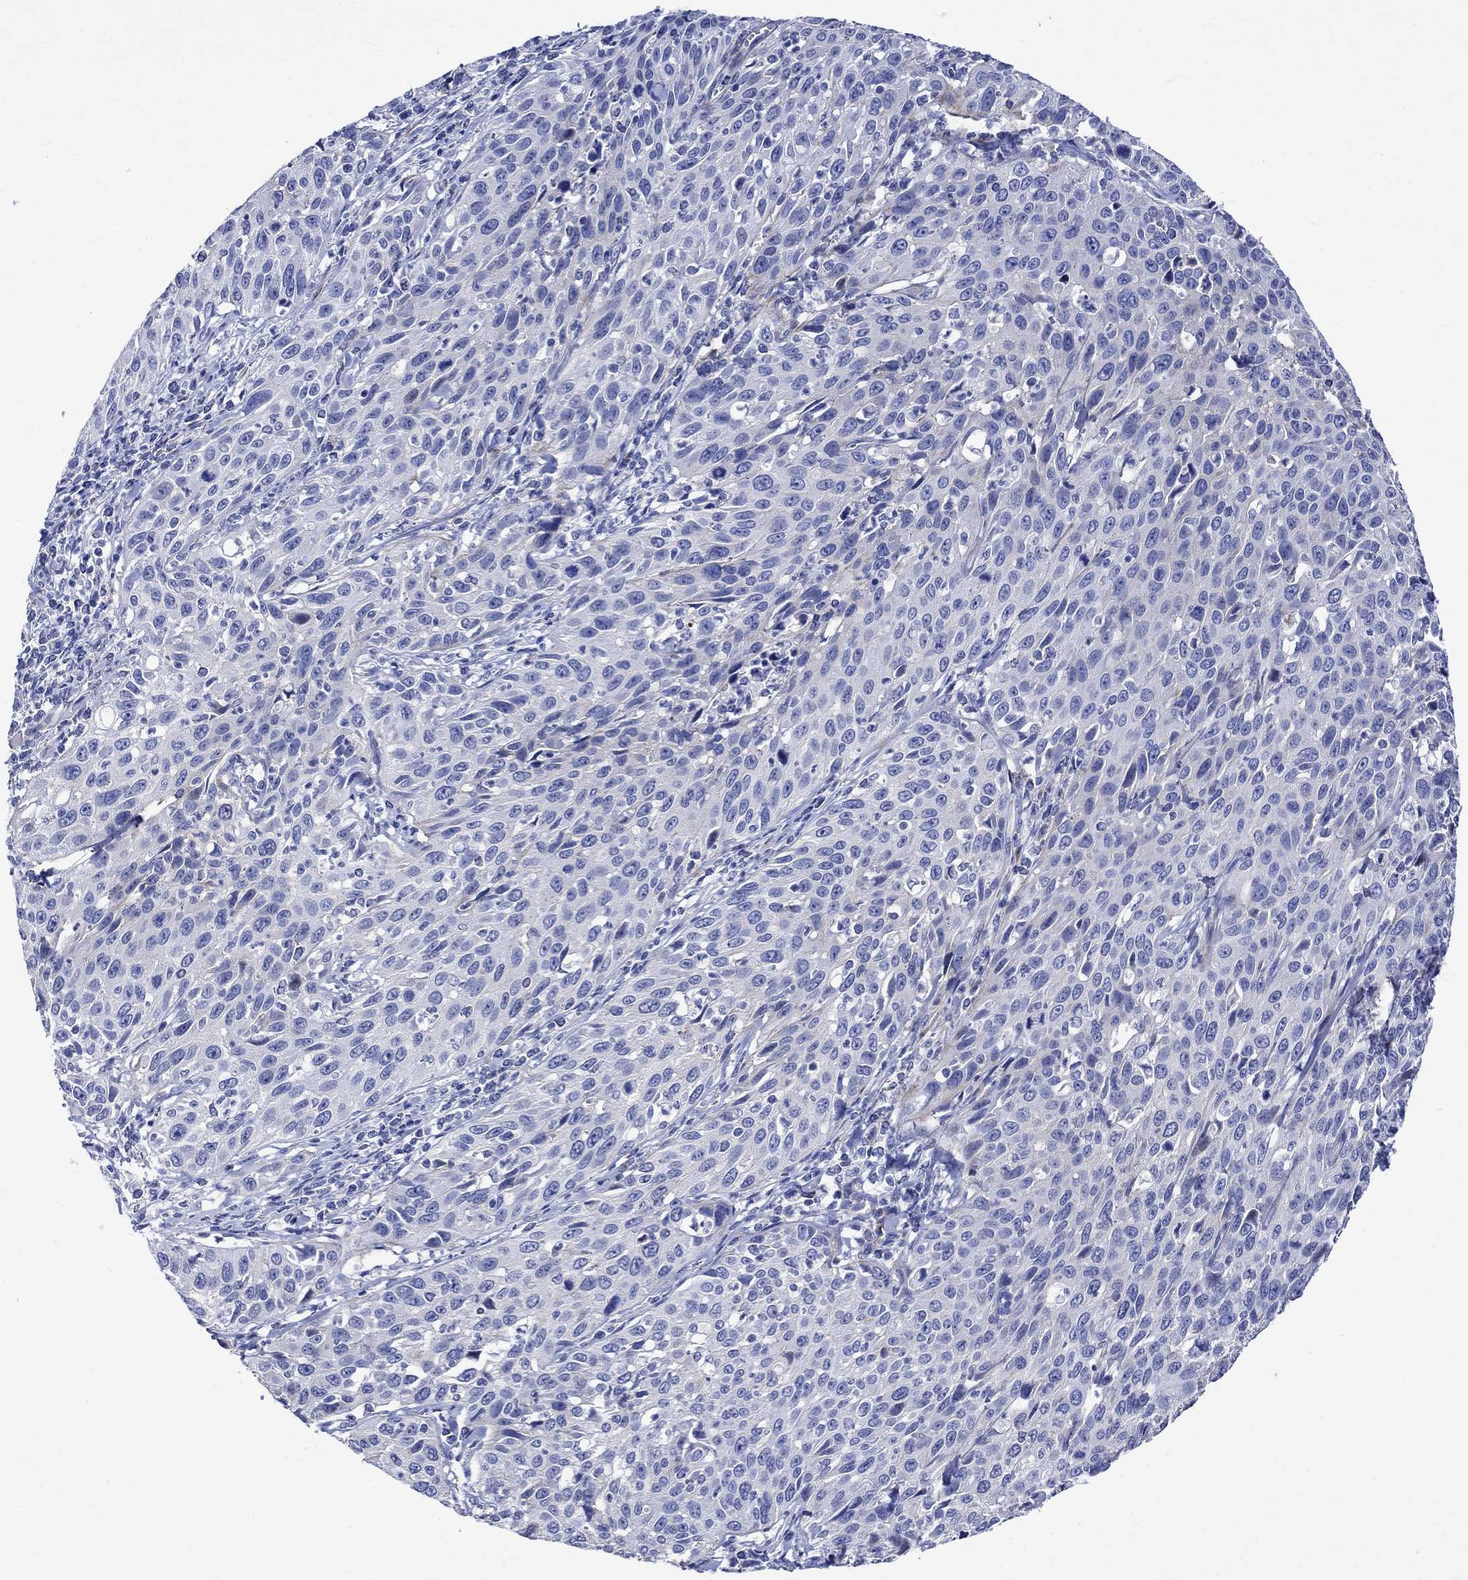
{"staining": {"intensity": "negative", "quantity": "none", "location": "none"}, "tissue": "cervical cancer", "cell_type": "Tumor cells", "image_type": "cancer", "snomed": [{"axis": "morphology", "description": "Squamous cell carcinoma, NOS"}, {"axis": "topography", "description": "Cervix"}], "caption": "Immunohistochemical staining of human cervical squamous cell carcinoma displays no significant staining in tumor cells.", "gene": "PARVB", "patient": {"sex": "female", "age": 26}}